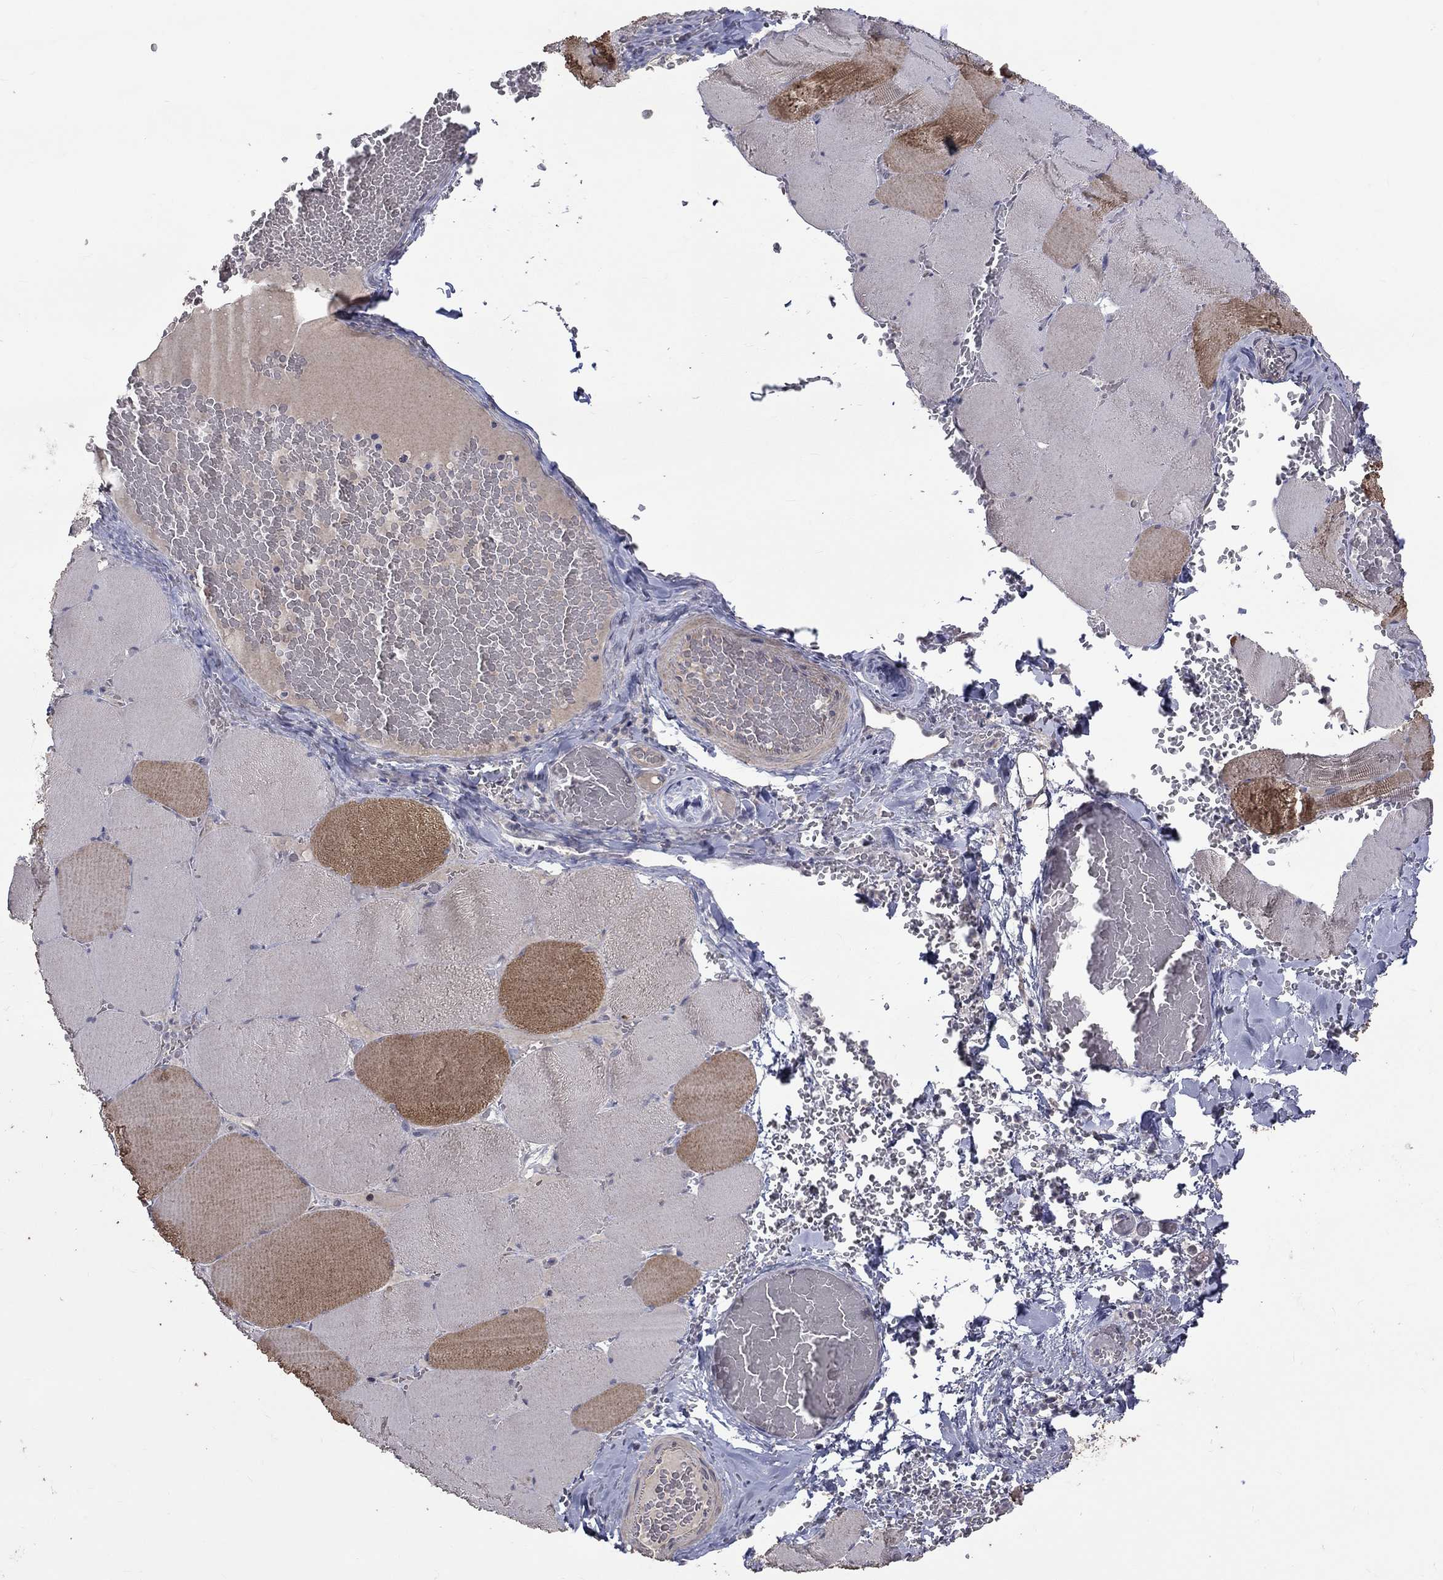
{"staining": {"intensity": "moderate", "quantity": "25%-75%", "location": "cytoplasmic/membranous"}, "tissue": "skeletal muscle", "cell_type": "Myocytes", "image_type": "normal", "snomed": [{"axis": "morphology", "description": "Normal tissue, NOS"}, {"axis": "morphology", "description": "Malignant melanoma, Metastatic site"}, {"axis": "topography", "description": "Skeletal muscle"}], "caption": "Immunohistochemistry (DAB) staining of normal skeletal muscle demonstrates moderate cytoplasmic/membranous protein positivity in about 25%-75% of myocytes. Nuclei are stained in blue.", "gene": "SLC39A14", "patient": {"sex": "male", "age": 50}}